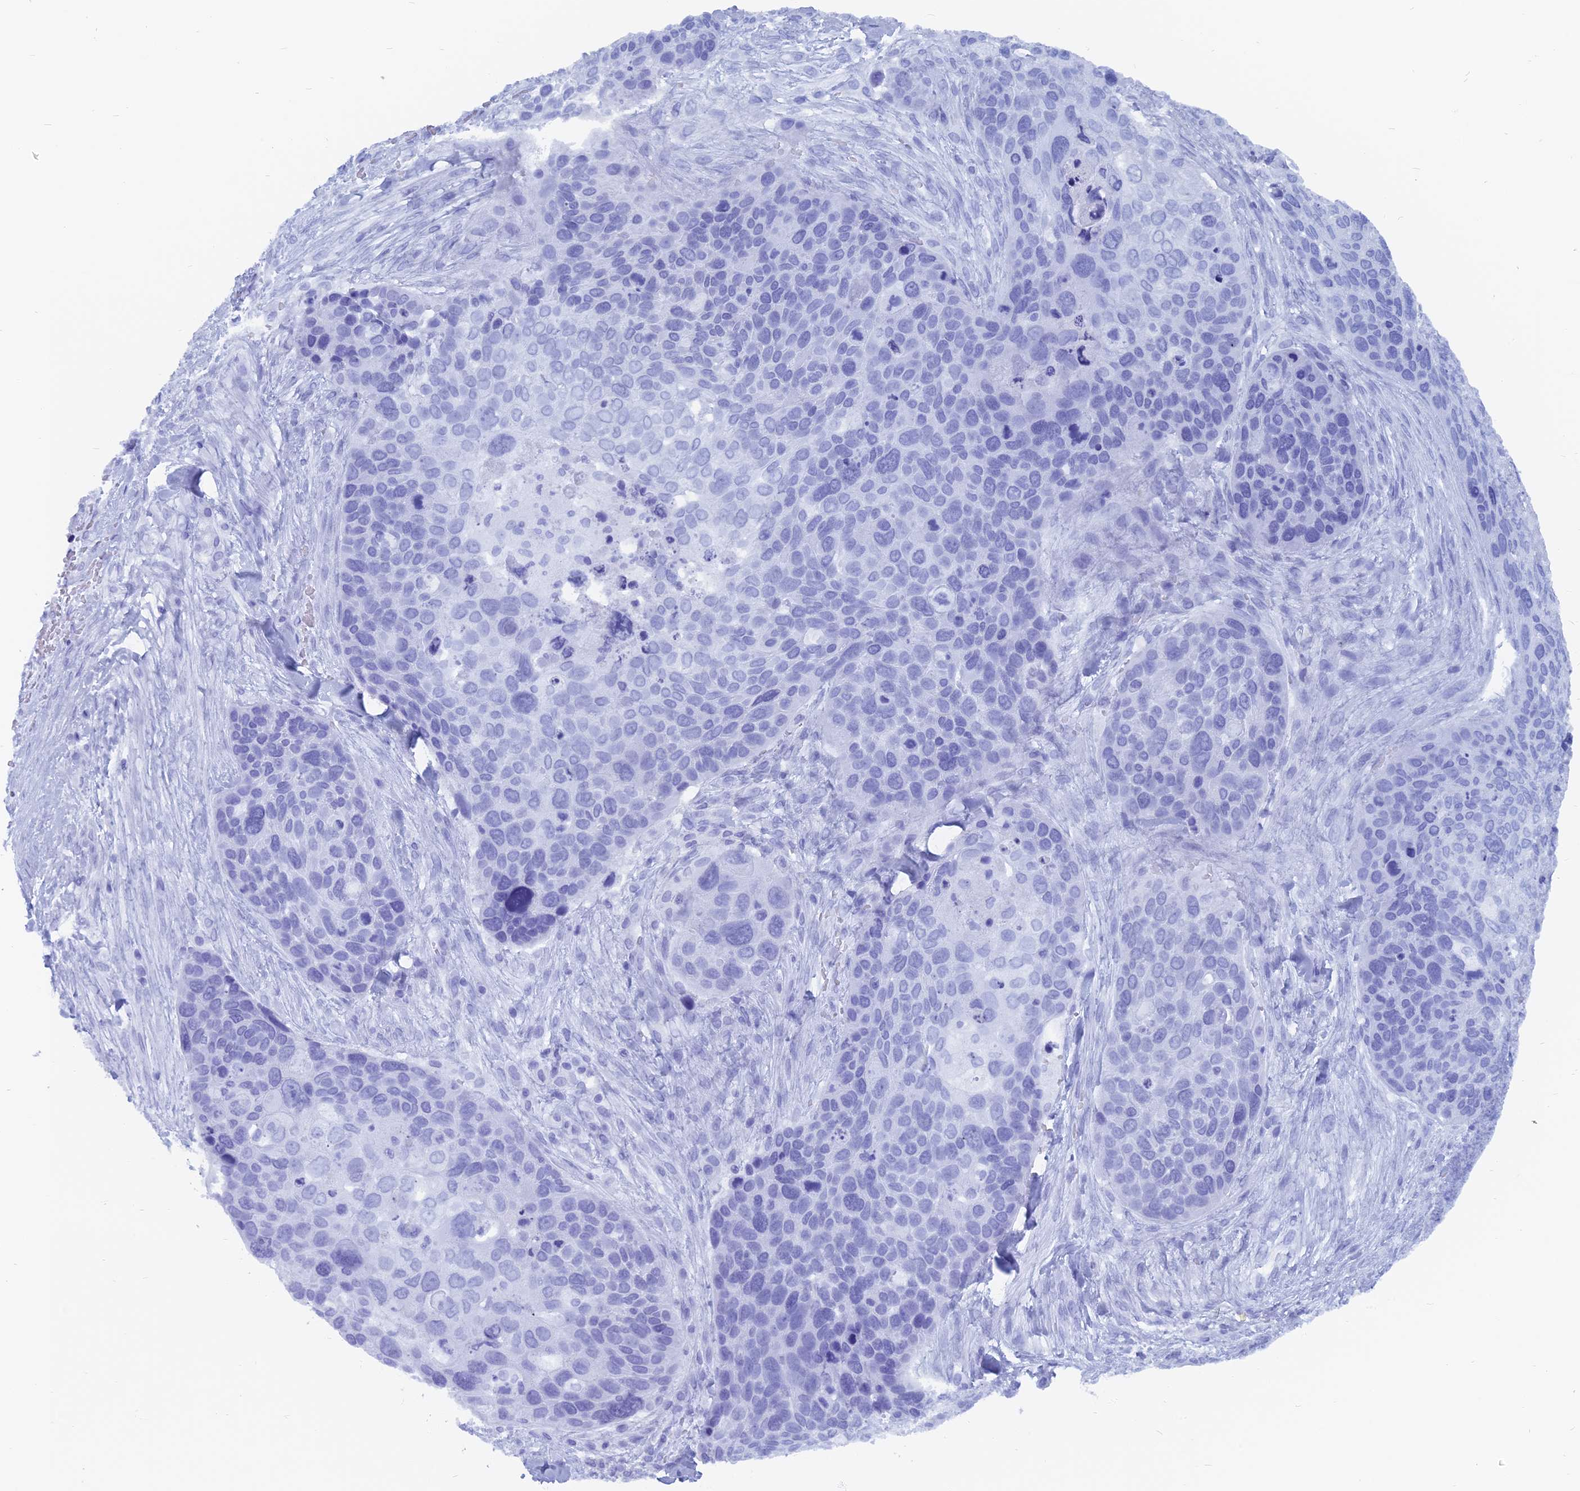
{"staining": {"intensity": "negative", "quantity": "none", "location": "none"}, "tissue": "skin cancer", "cell_type": "Tumor cells", "image_type": "cancer", "snomed": [{"axis": "morphology", "description": "Basal cell carcinoma"}, {"axis": "topography", "description": "Skin"}], "caption": "Protein analysis of skin basal cell carcinoma displays no significant positivity in tumor cells.", "gene": "CAPS", "patient": {"sex": "female", "age": 74}}